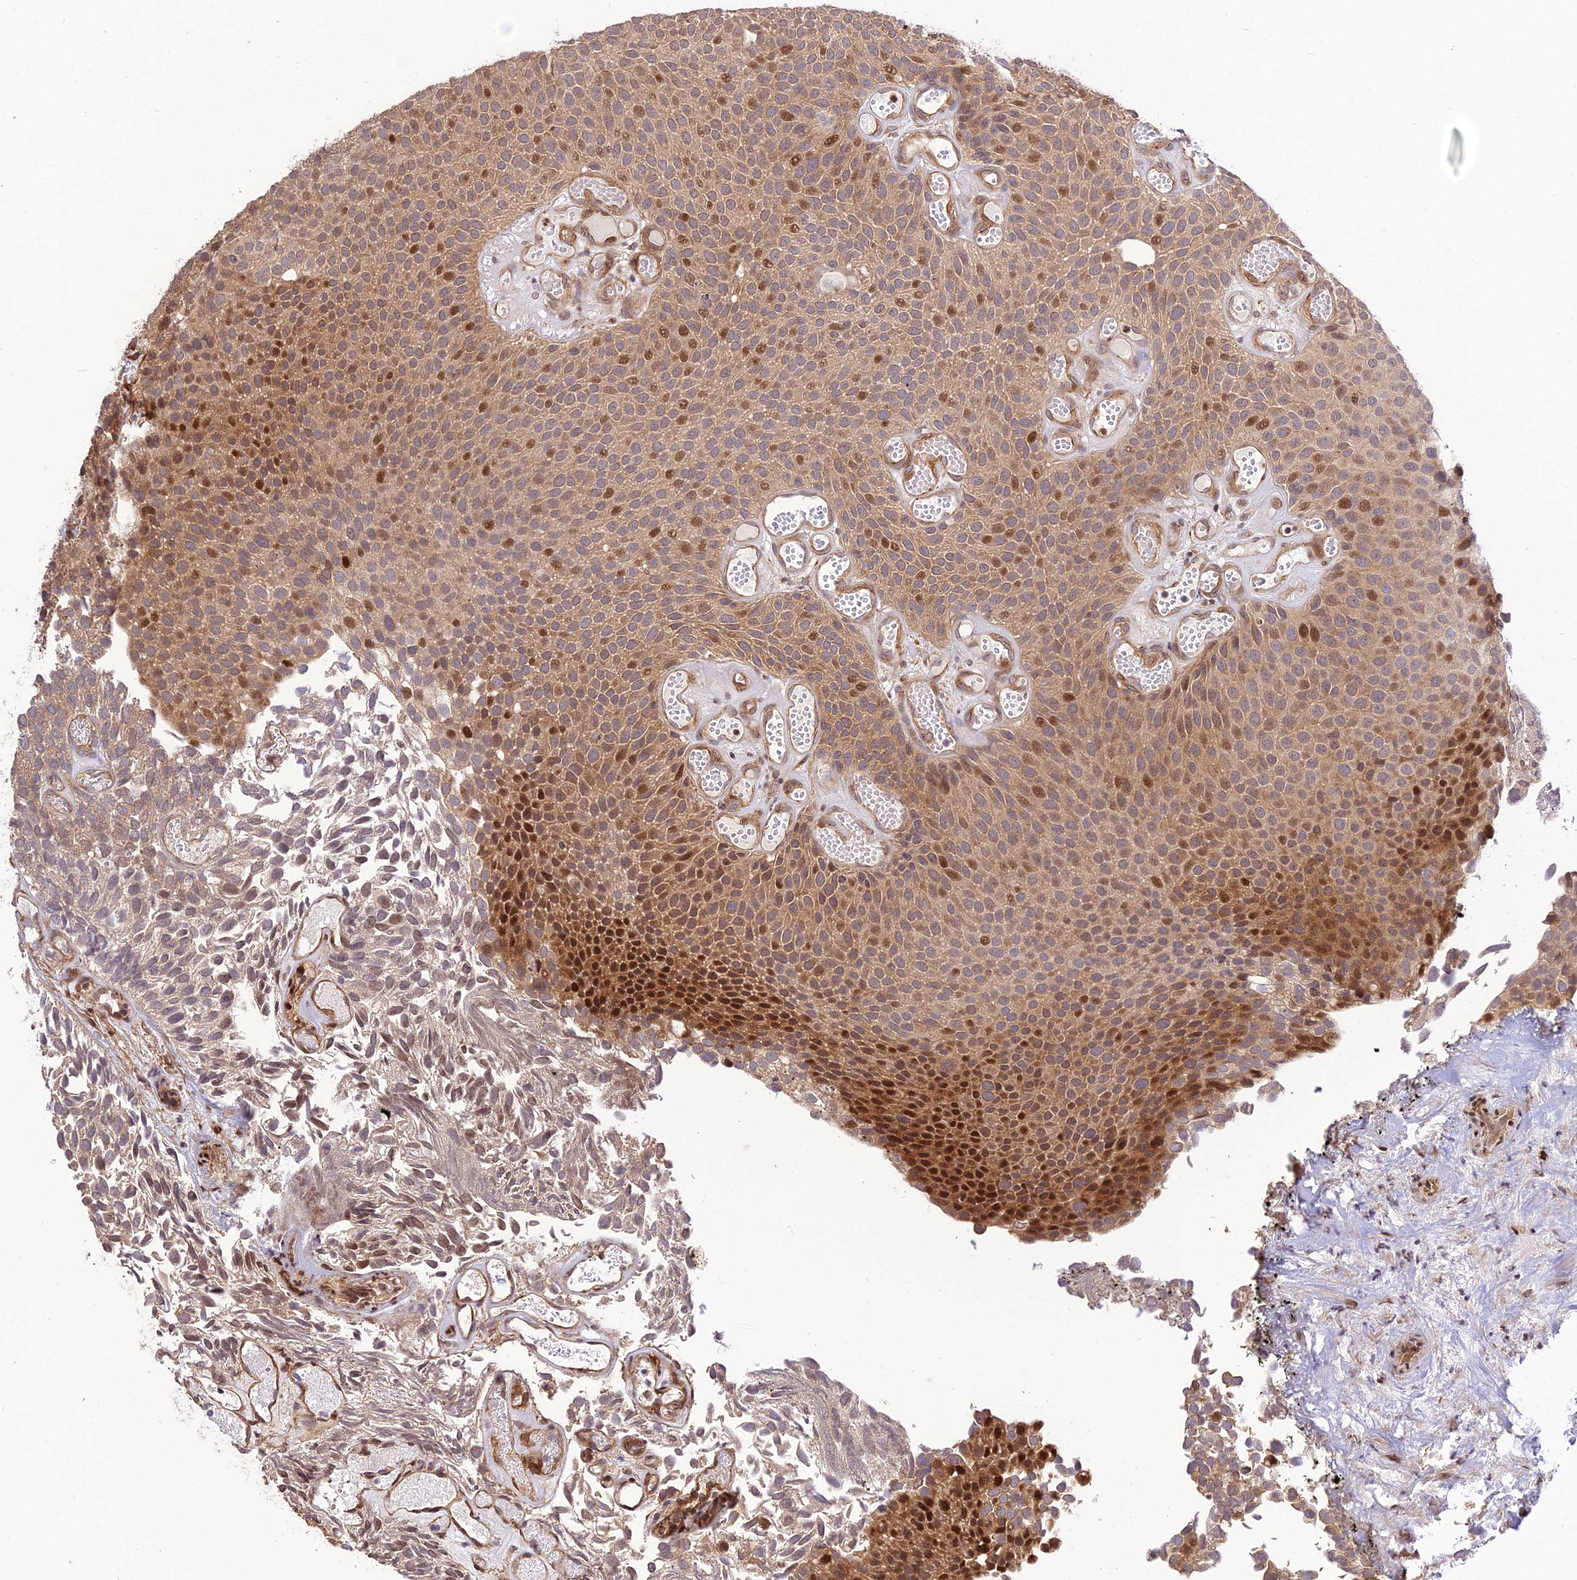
{"staining": {"intensity": "strong", "quantity": "25%-75%", "location": "cytoplasmic/membranous,nuclear"}, "tissue": "urothelial cancer", "cell_type": "Tumor cells", "image_type": "cancer", "snomed": [{"axis": "morphology", "description": "Urothelial carcinoma, Low grade"}, {"axis": "topography", "description": "Urinary bladder"}], "caption": "An immunohistochemistry (IHC) micrograph of neoplastic tissue is shown. Protein staining in brown labels strong cytoplasmic/membranous and nuclear positivity in urothelial cancer within tumor cells.", "gene": "SMG6", "patient": {"sex": "male", "age": 89}}